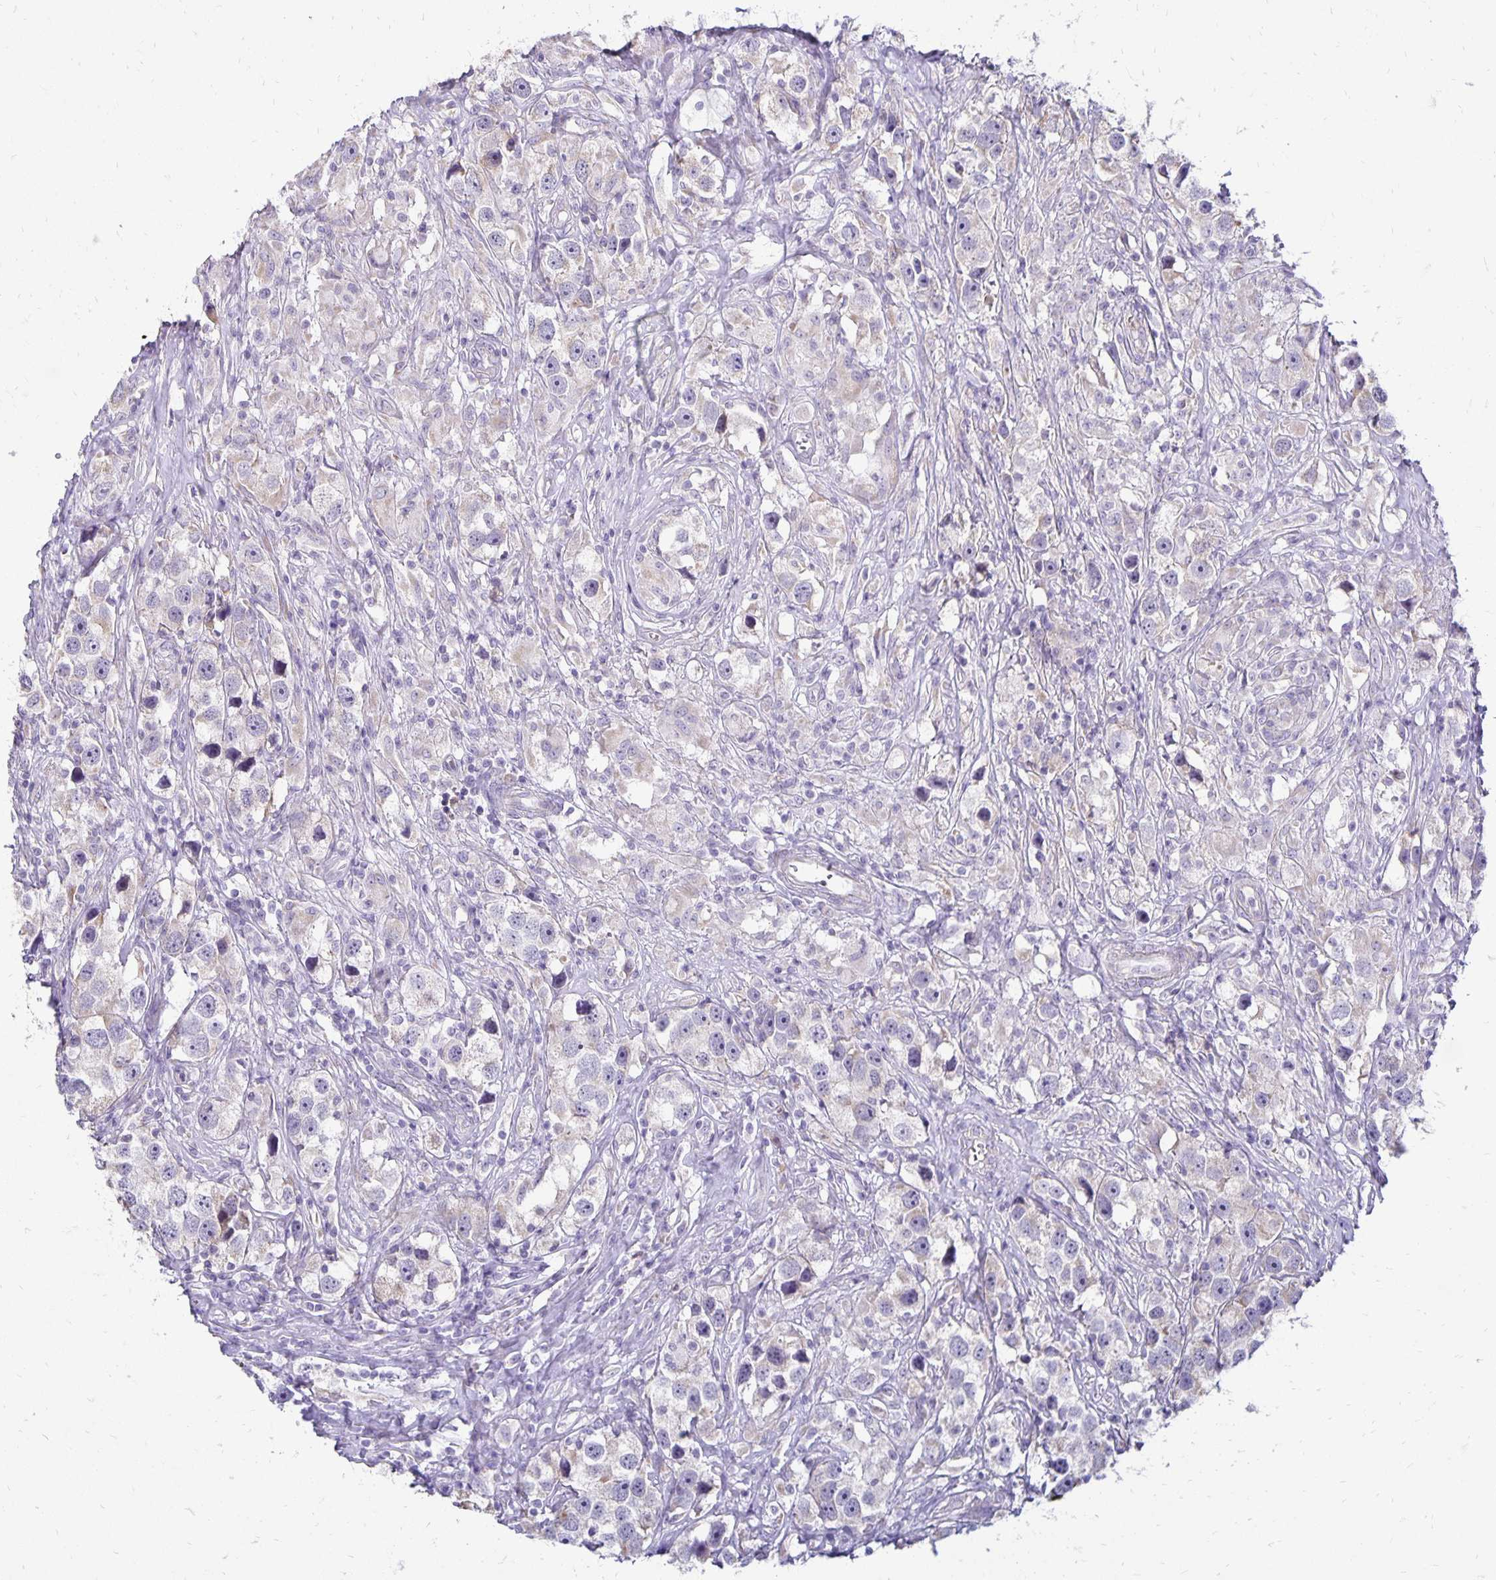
{"staining": {"intensity": "negative", "quantity": "none", "location": "none"}, "tissue": "testis cancer", "cell_type": "Tumor cells", "image_type": "cancer", "snomed": [{"axis": "morphology", "description": "Seminoma, NOS"}, {"axis": "topography", "description": "Testis"}], "caption": "The histopathology image shows no staining of tumor cells in testis cancer.", "gene": "FN3K", "patient": {"sex": "male", "age": 49}}